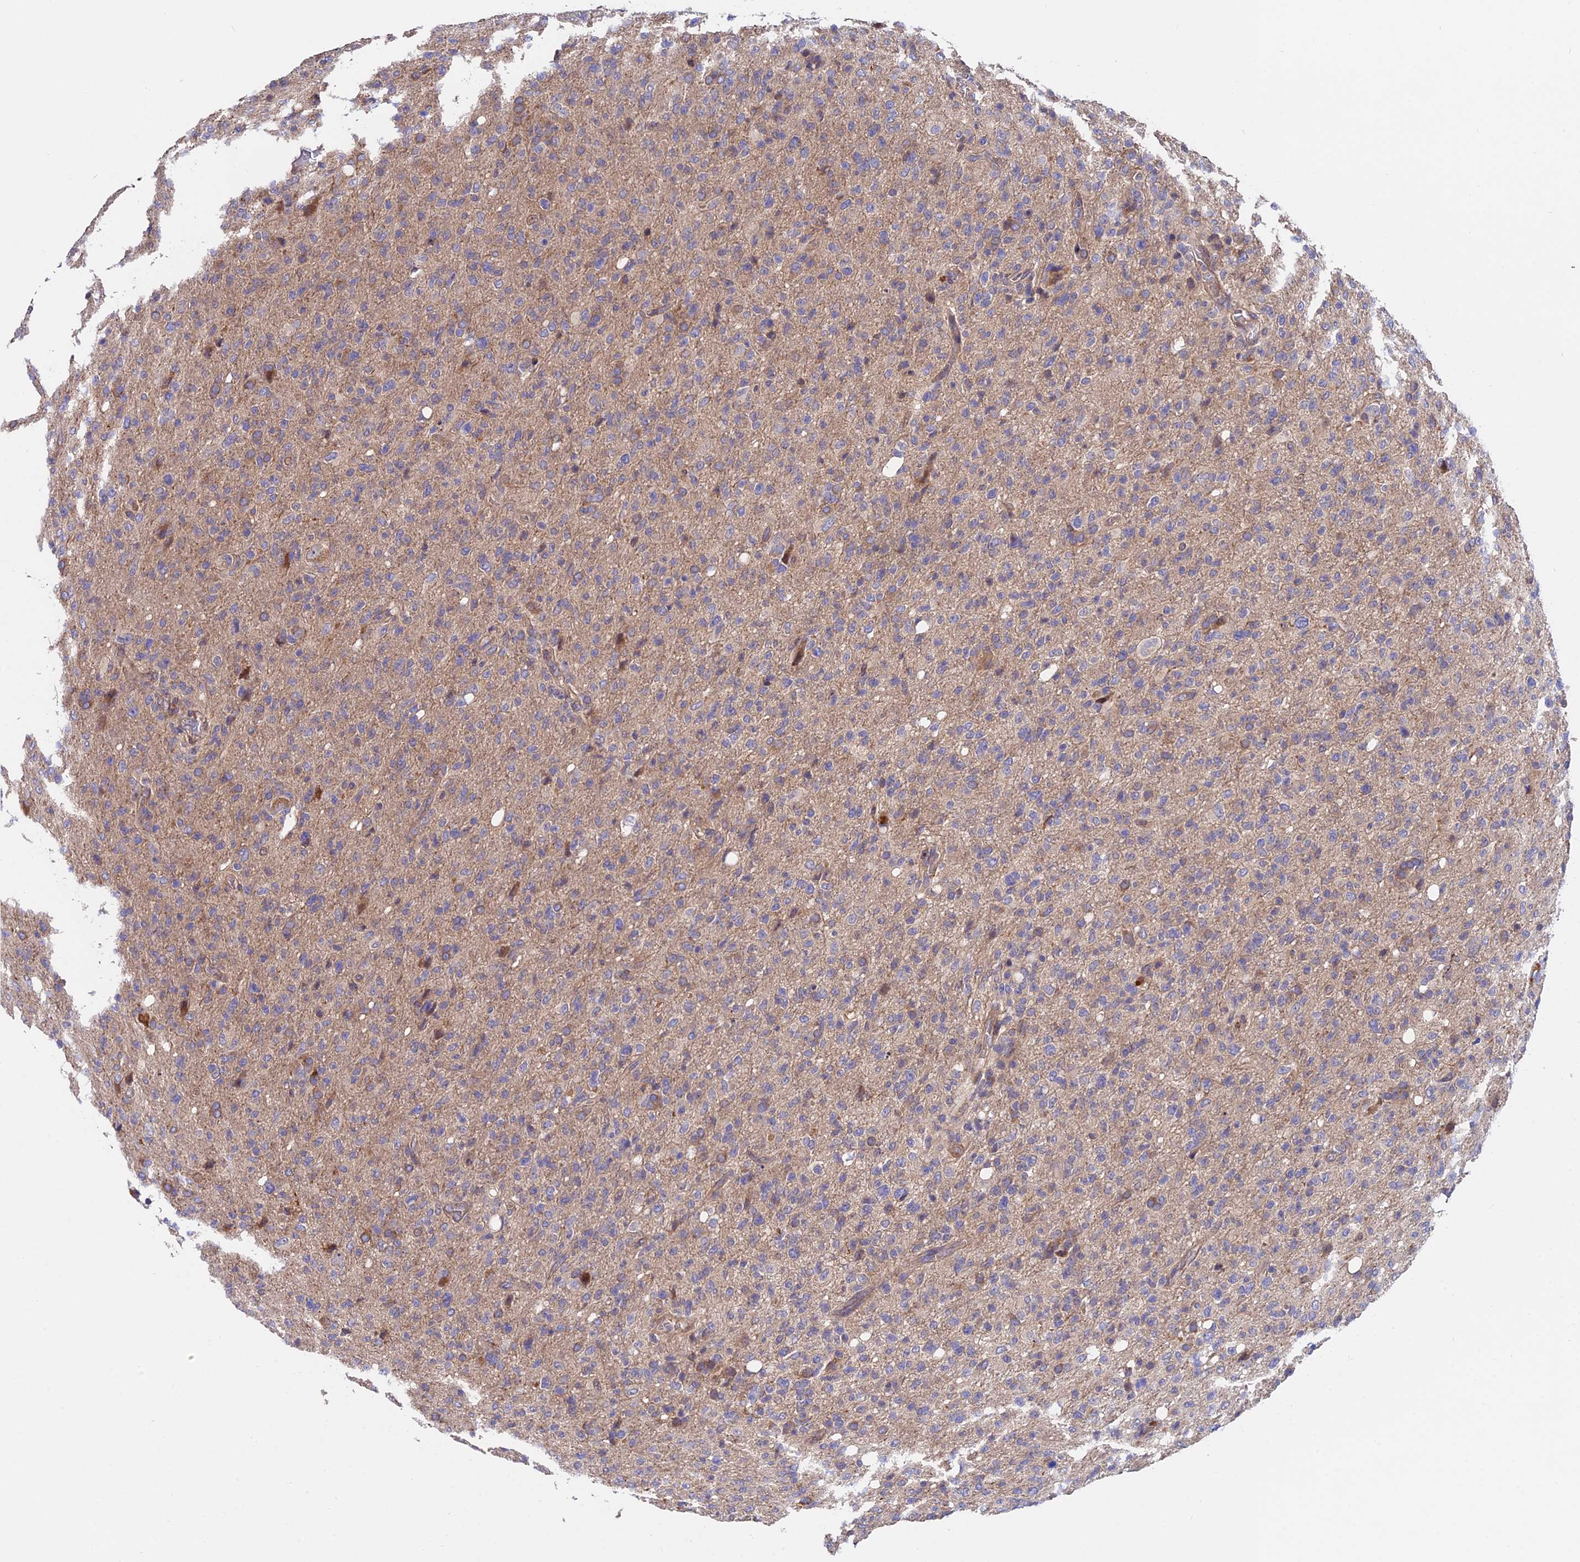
{"staining": {"intensity": "negative", "quantity": "none", "location": "none"}, "tissue": "glioma", "cell_type": "Tumor cells", "image_type": "cancer", "snomed": [{"axis": "morphology", "description": "Glioma, malignant, High grade"}, {"axis": "topography", "description": "Brain"}], "caption": "The IHC histopathology image has no significant positivity in tumor cells of malignant glioma (high-grade) tissue.", "gene": "CDC37L1", "patient": {"sex": "female", "age": 57}}